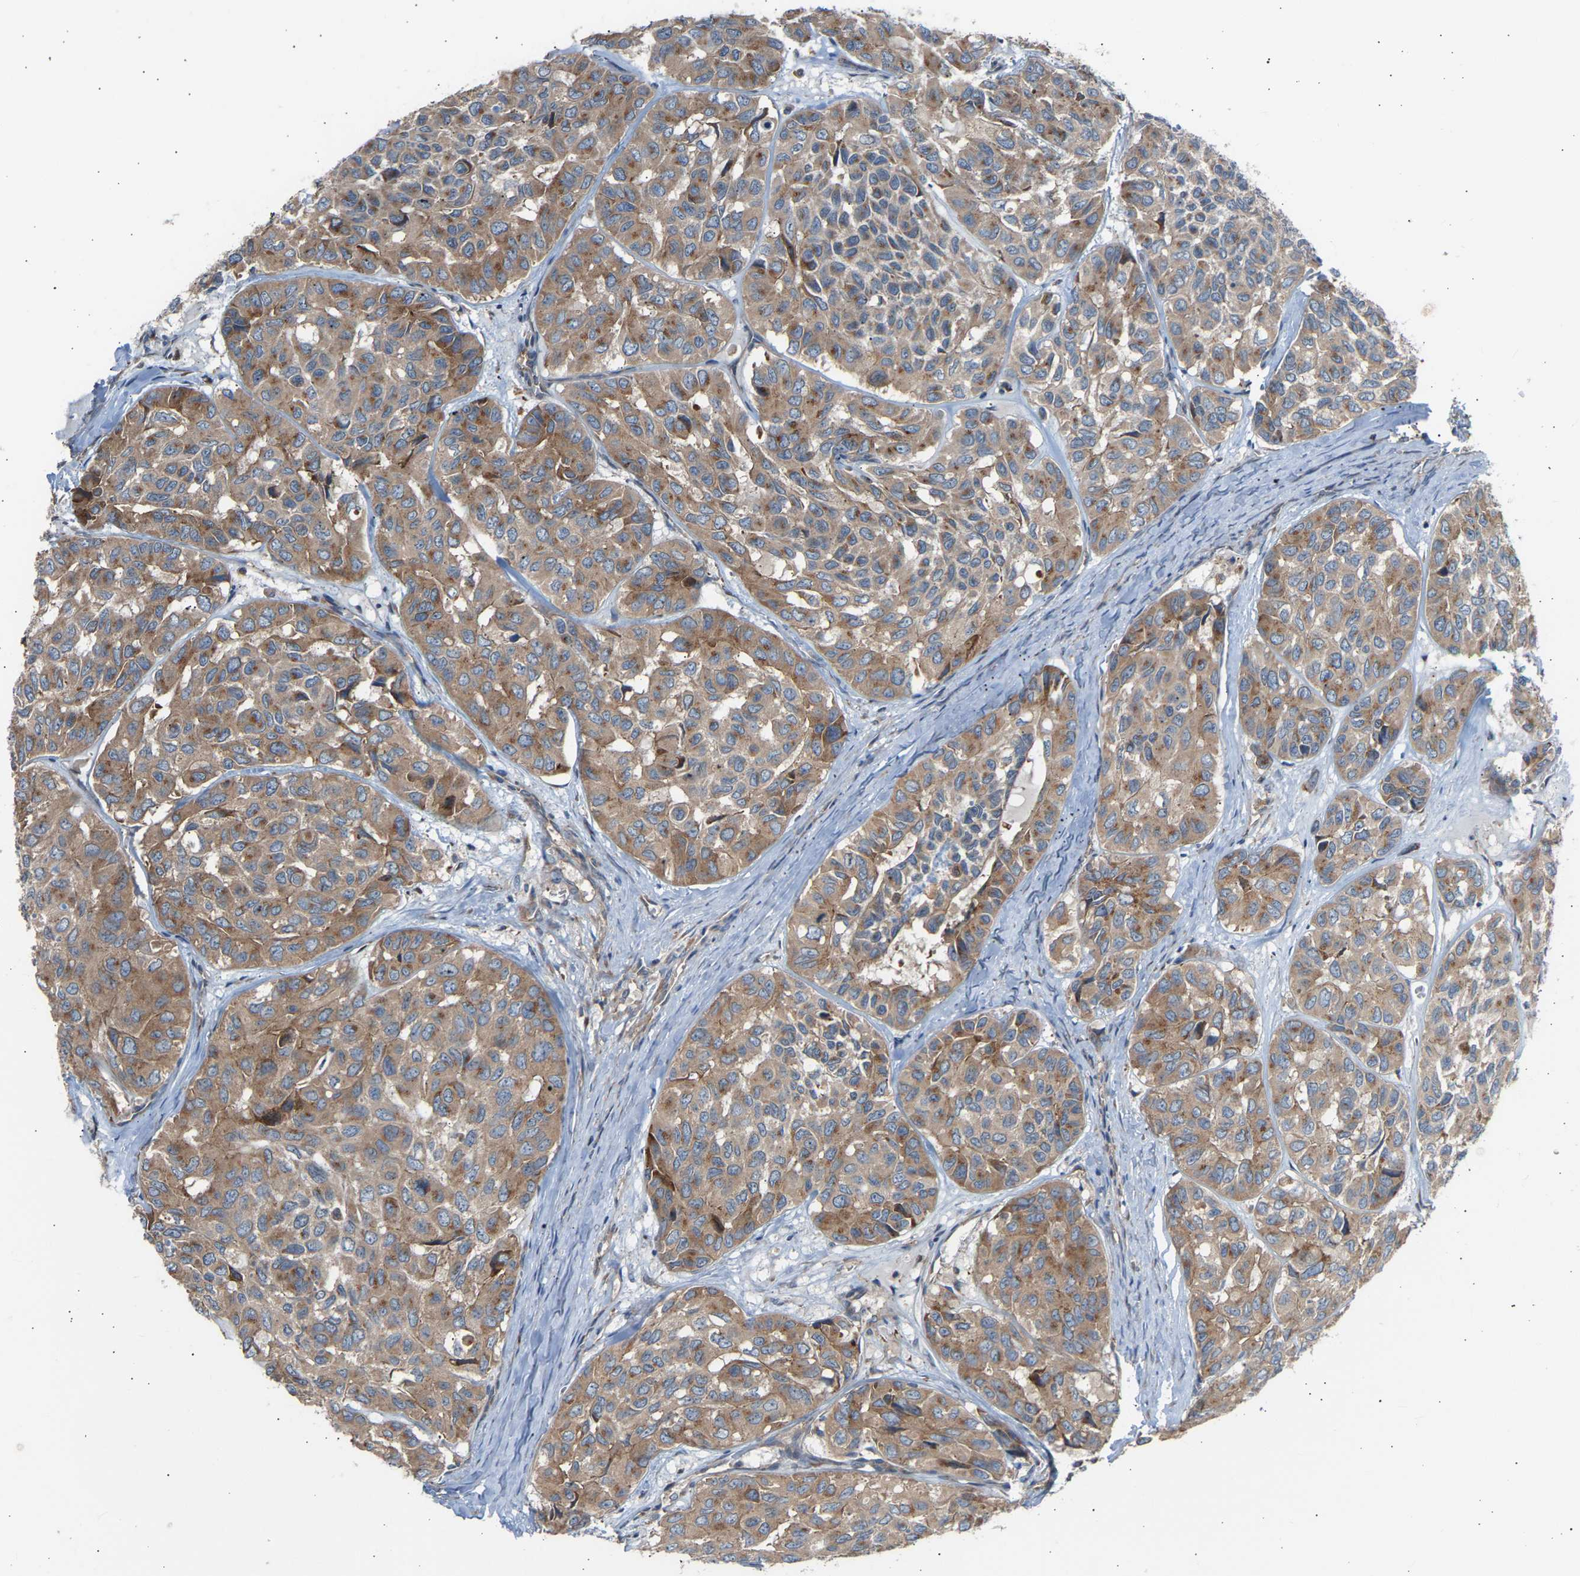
{"staining": {"intensity": "moderate", "quantity": ">75%", "location": "cytoplasmic/membranous"}, "tissue": "head and neck cancer", "cell_type": "Tumor cells", "image_type": "cancer", "snomed": [{"axis": "morphology", "description": "Adenocarcinoma, NOS"}, {"axis": "topography", "description": "Salivary gland, NOS"}, {"axis": "topography", "description": "Head-Neck"}], "caption": "A photomicrograph of human adenocarcinoma (head and neck) stained for a protein demonstrates moderate cytoplasmic/membranous brown staining in tumor cells.", "gene": "GCN1", "patient": {"sex": "female", "age": 76}}